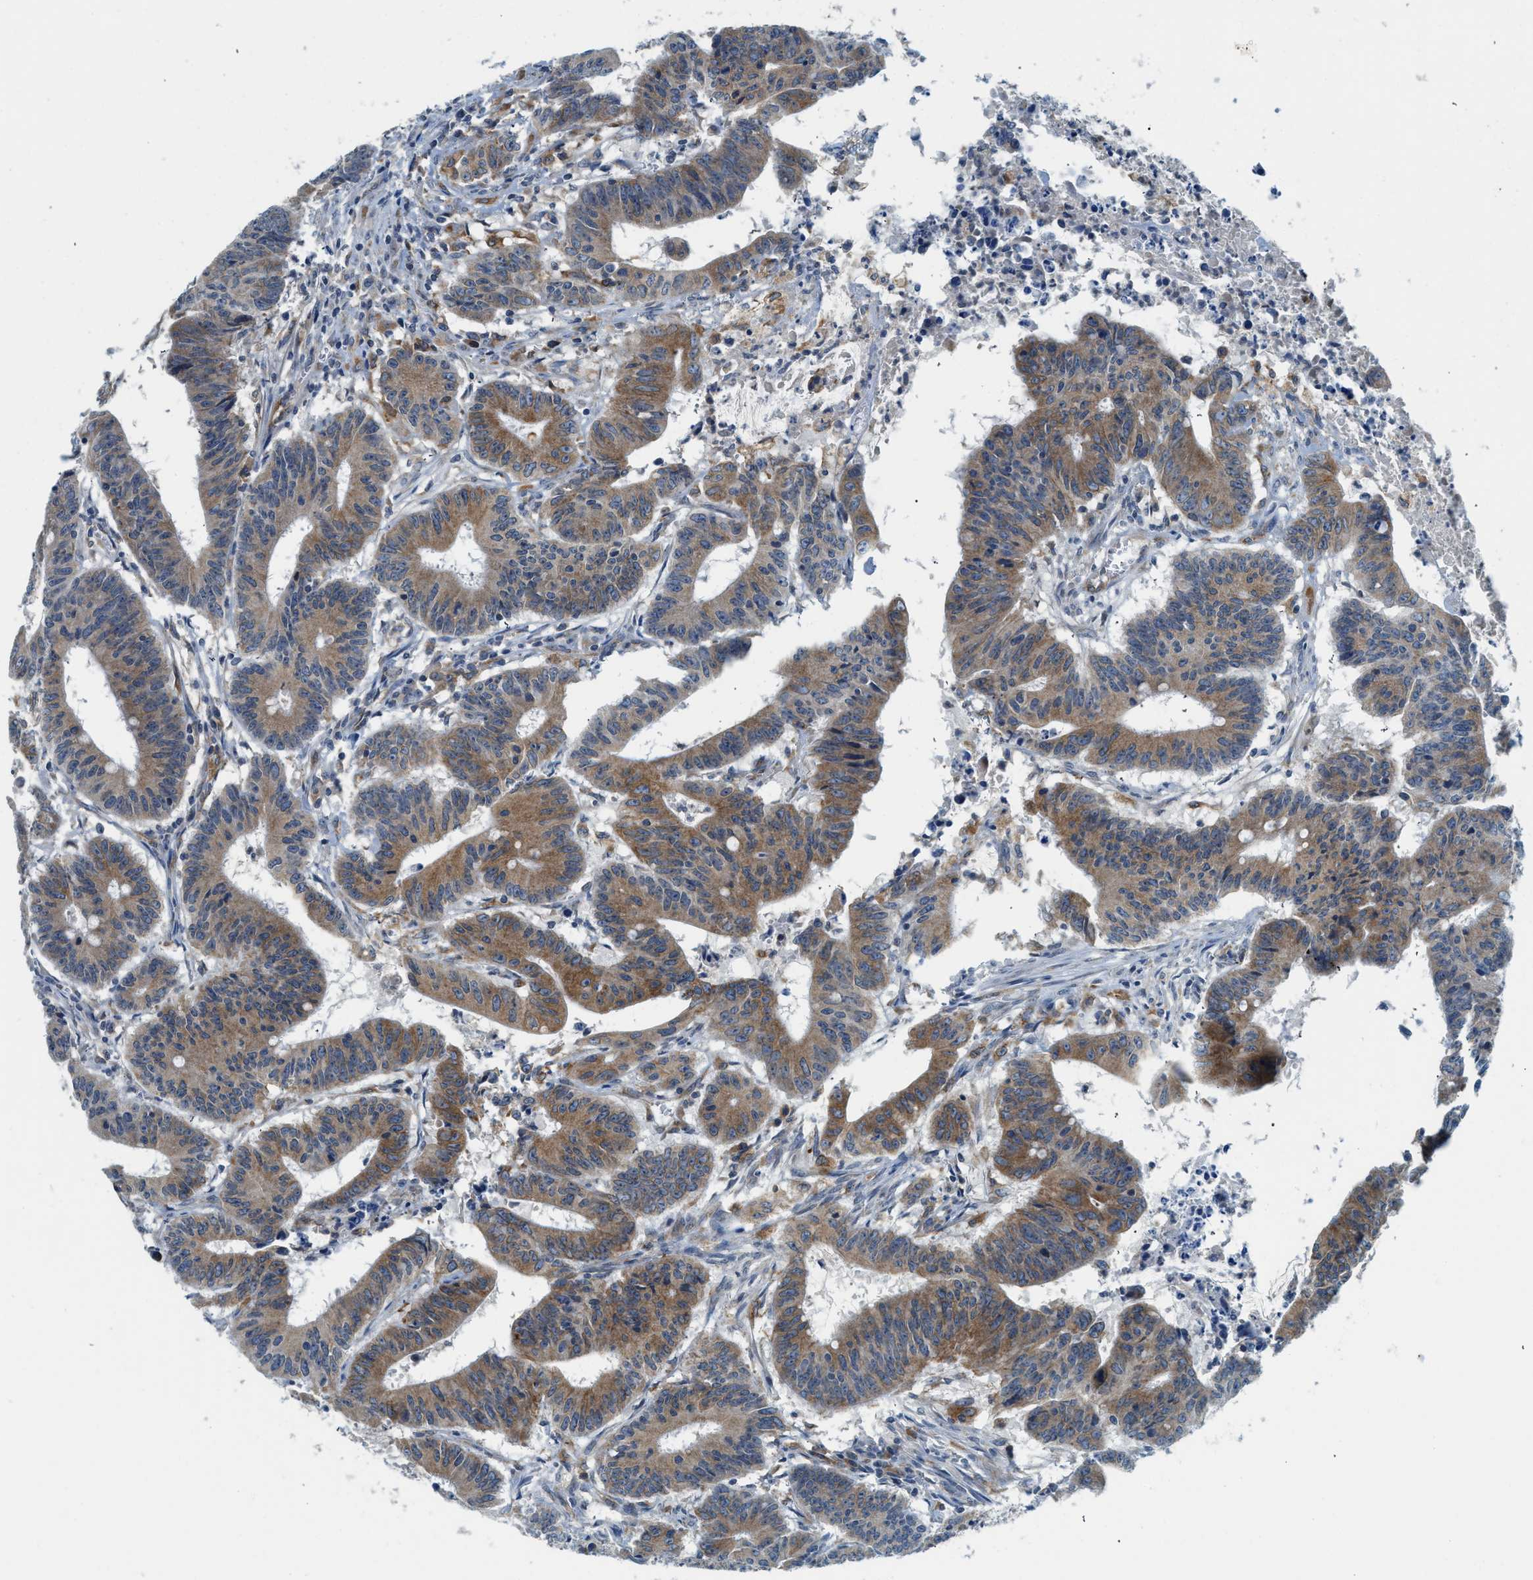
{"staining": {"intensity": "moderate", "quantity": ">75%", "location": "cytoplasmic/membranous"}, "tissue": "colorectal cancer", "cell_type": "Tumor cells", "image_type": "cancer", "snomed": [{"axis": "morphology", "description": "Adenocarcinoma, NOS"}, {"axis": "topography", "description": "Colon"}], "caption": "An IHC image of tumor tissue is shown. Protein staining in brown highlights moderate cytoplasmic/membranous positivity in colorectal cancer within tumor cells.", "gene": "BCAP31", "patient": {"sex": "male", "age": 45}}